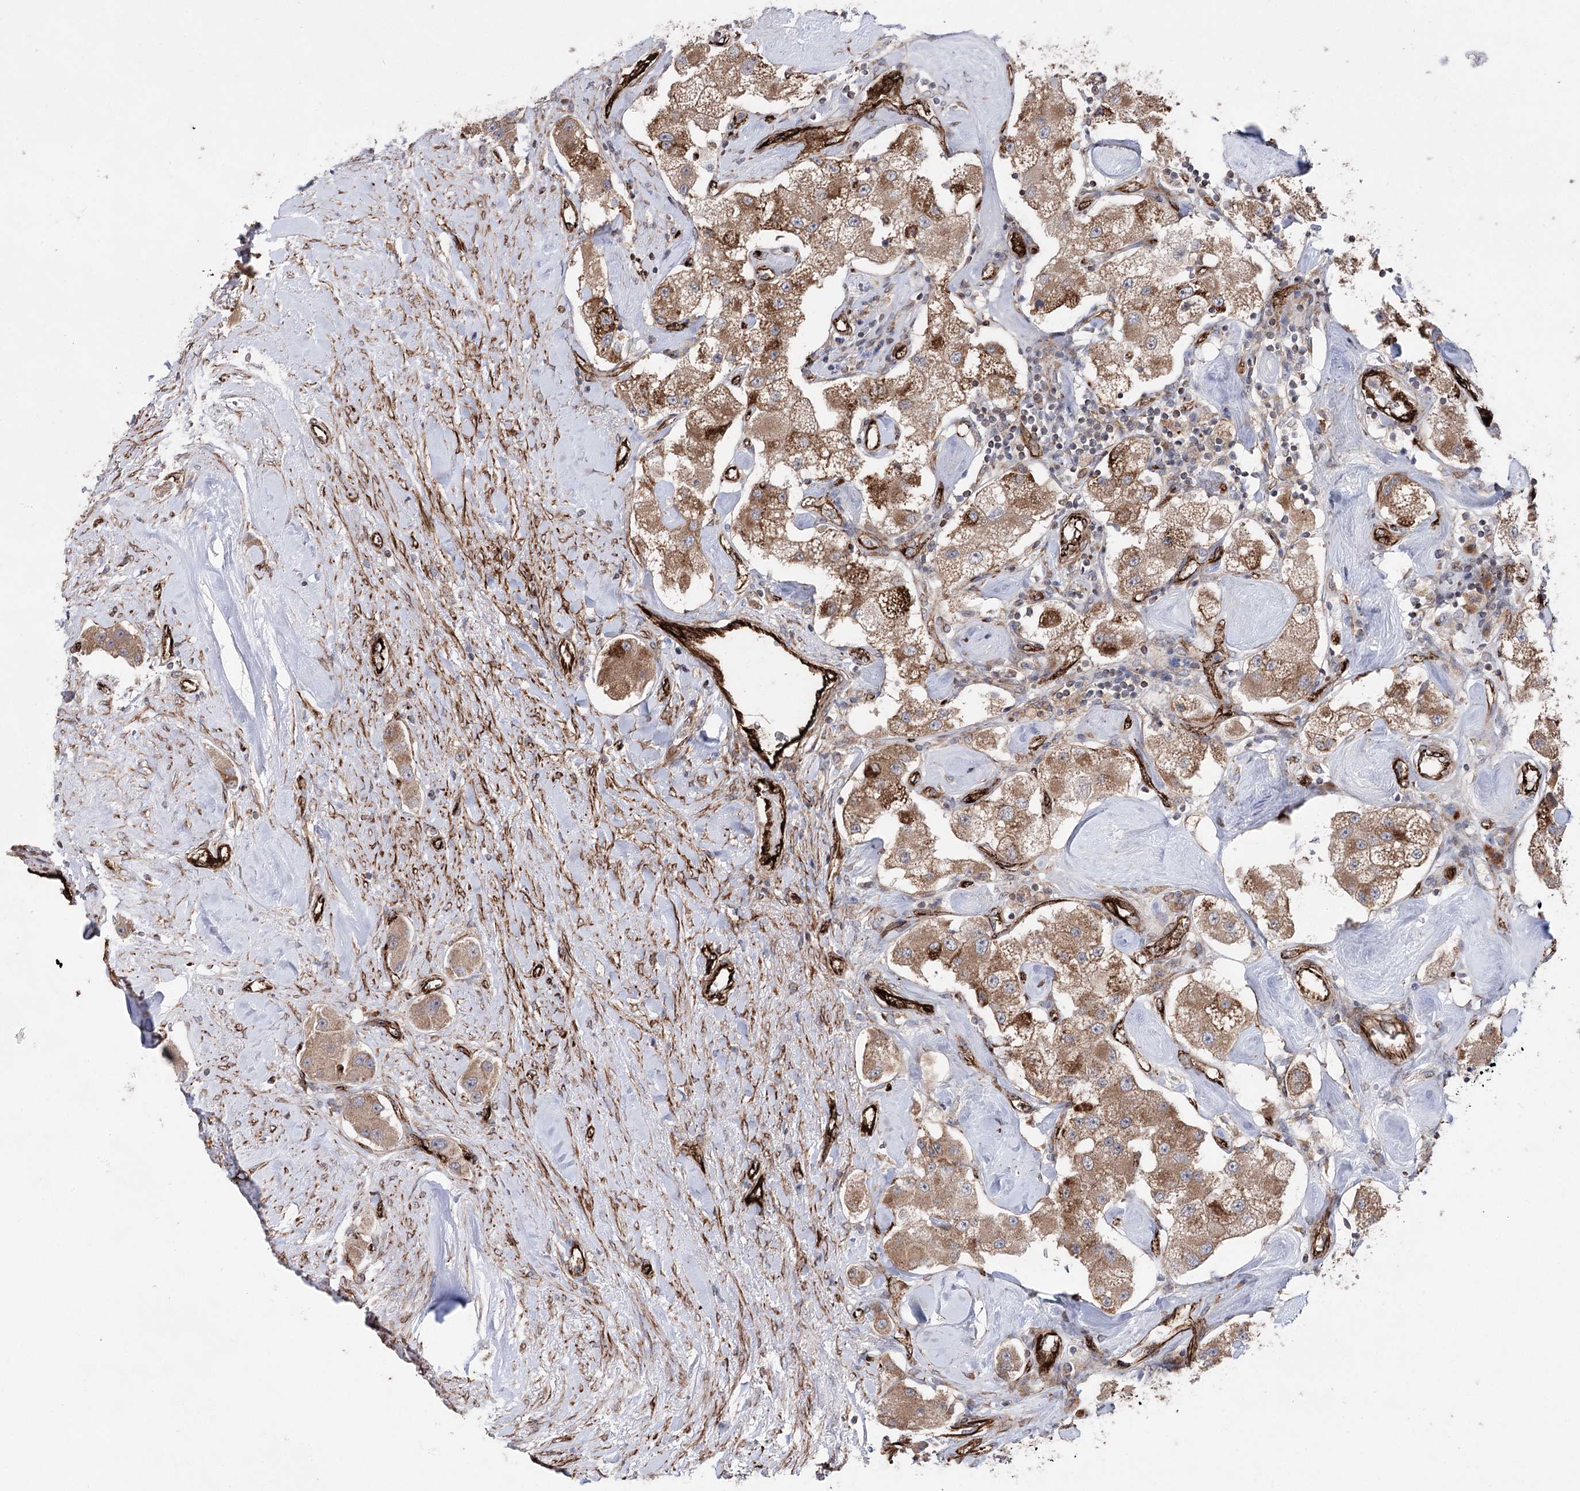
{"staining": {"intensity": "moderate", "quantity": ">75%", "location": "cytoplasmic/membranous"}, "tissue": "carcinoid", "cell_type": "Tumor cells", "image_type": "cancer", "snomed": [{"axis": "morphology", "description": "Carcinoid, malignant, NOS"}, {"axis": "topography", "description": "Pancreas"}], "caption": "Immunohistochemical staining of carcinoid (malignant) shows moderate cytoplasmic/membranous protein staining in approximately >75% of tumor cells.", "gene": "MIB1", "patient": {"sex": "male", "age": 41}}